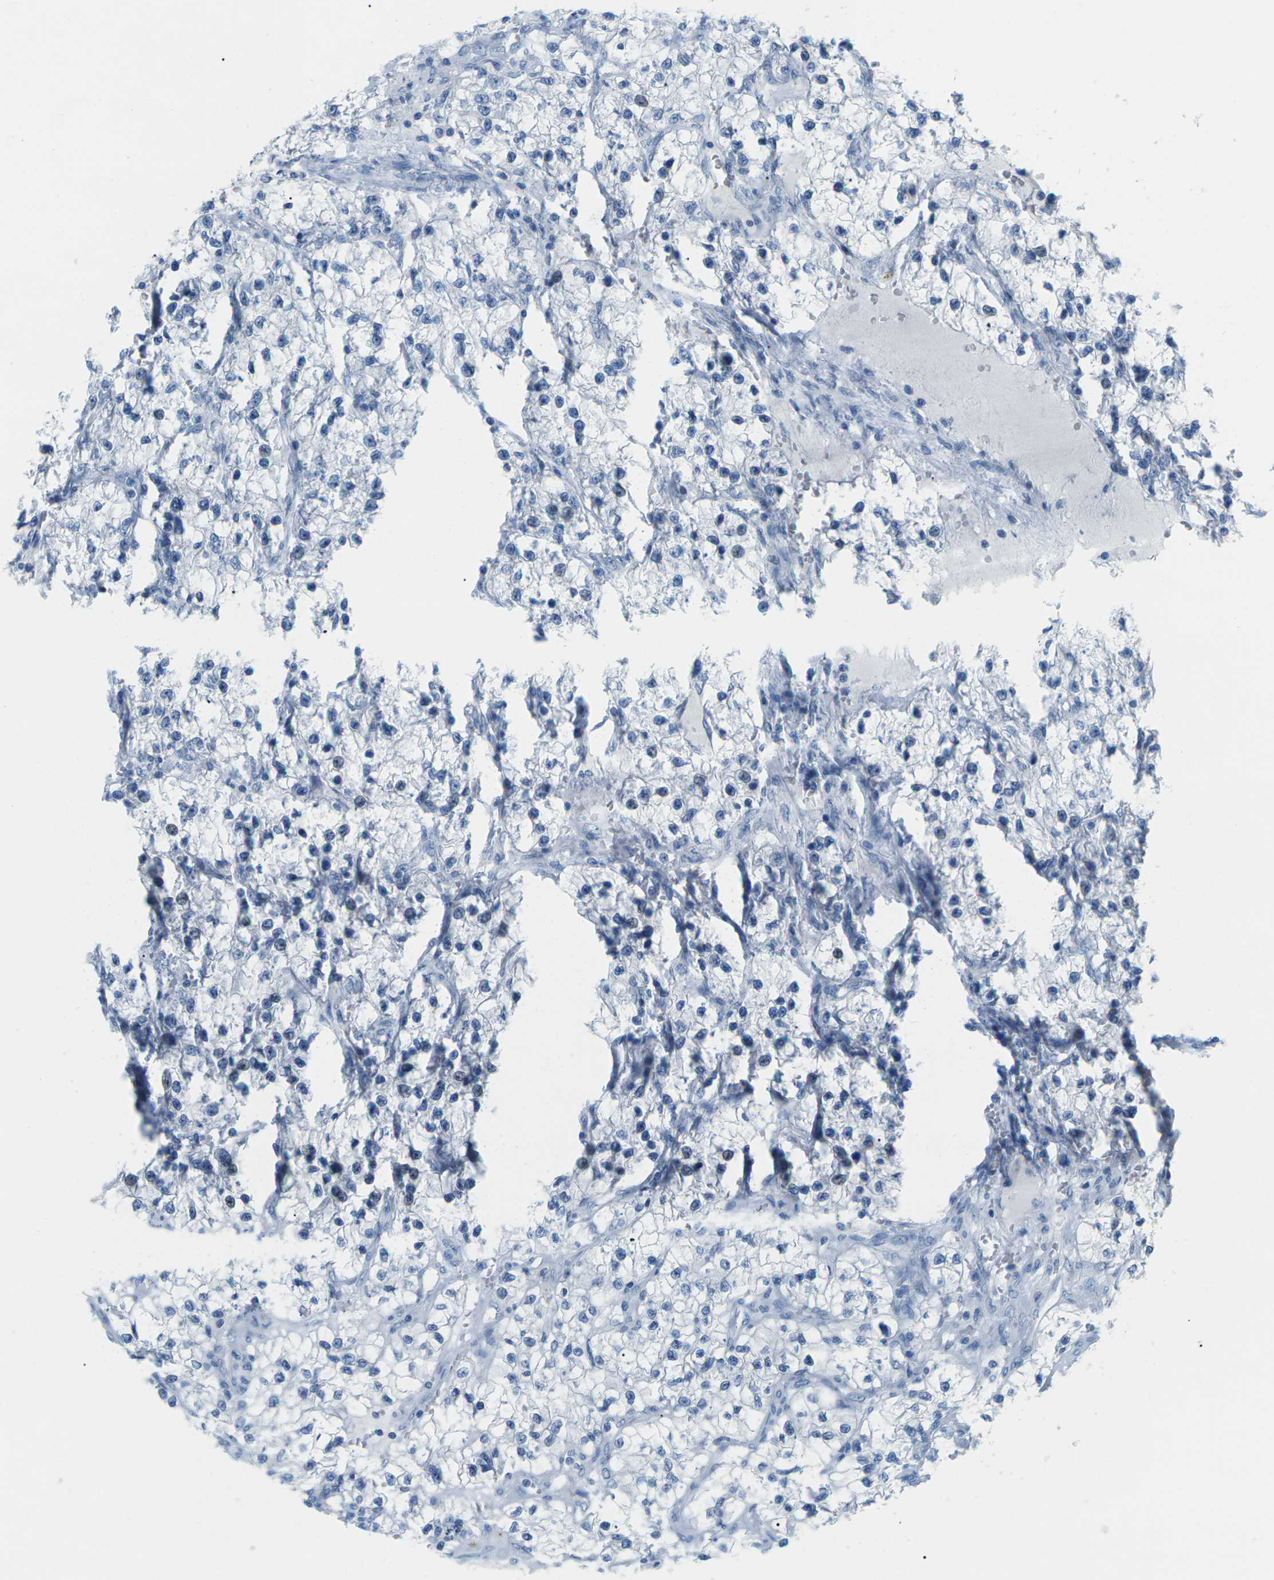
{"staining": {"intensity": "negative", "quantity": "none", "location": "none"}, "tissue": "renal cancer", "cell_type": "Tumor cells", "image_type": "cancer", "snomed": [{"axis": "morphology", "description": "Adenocarcinoma, NOS"}, {"axis": "topography", "description": "Kidney"}], "caption": "The histopathology image exhibits no significant staining in tumor cells of renal cancer.", "gene": "SLC12A1", "patient": {"sex": "female", "age": 57}}